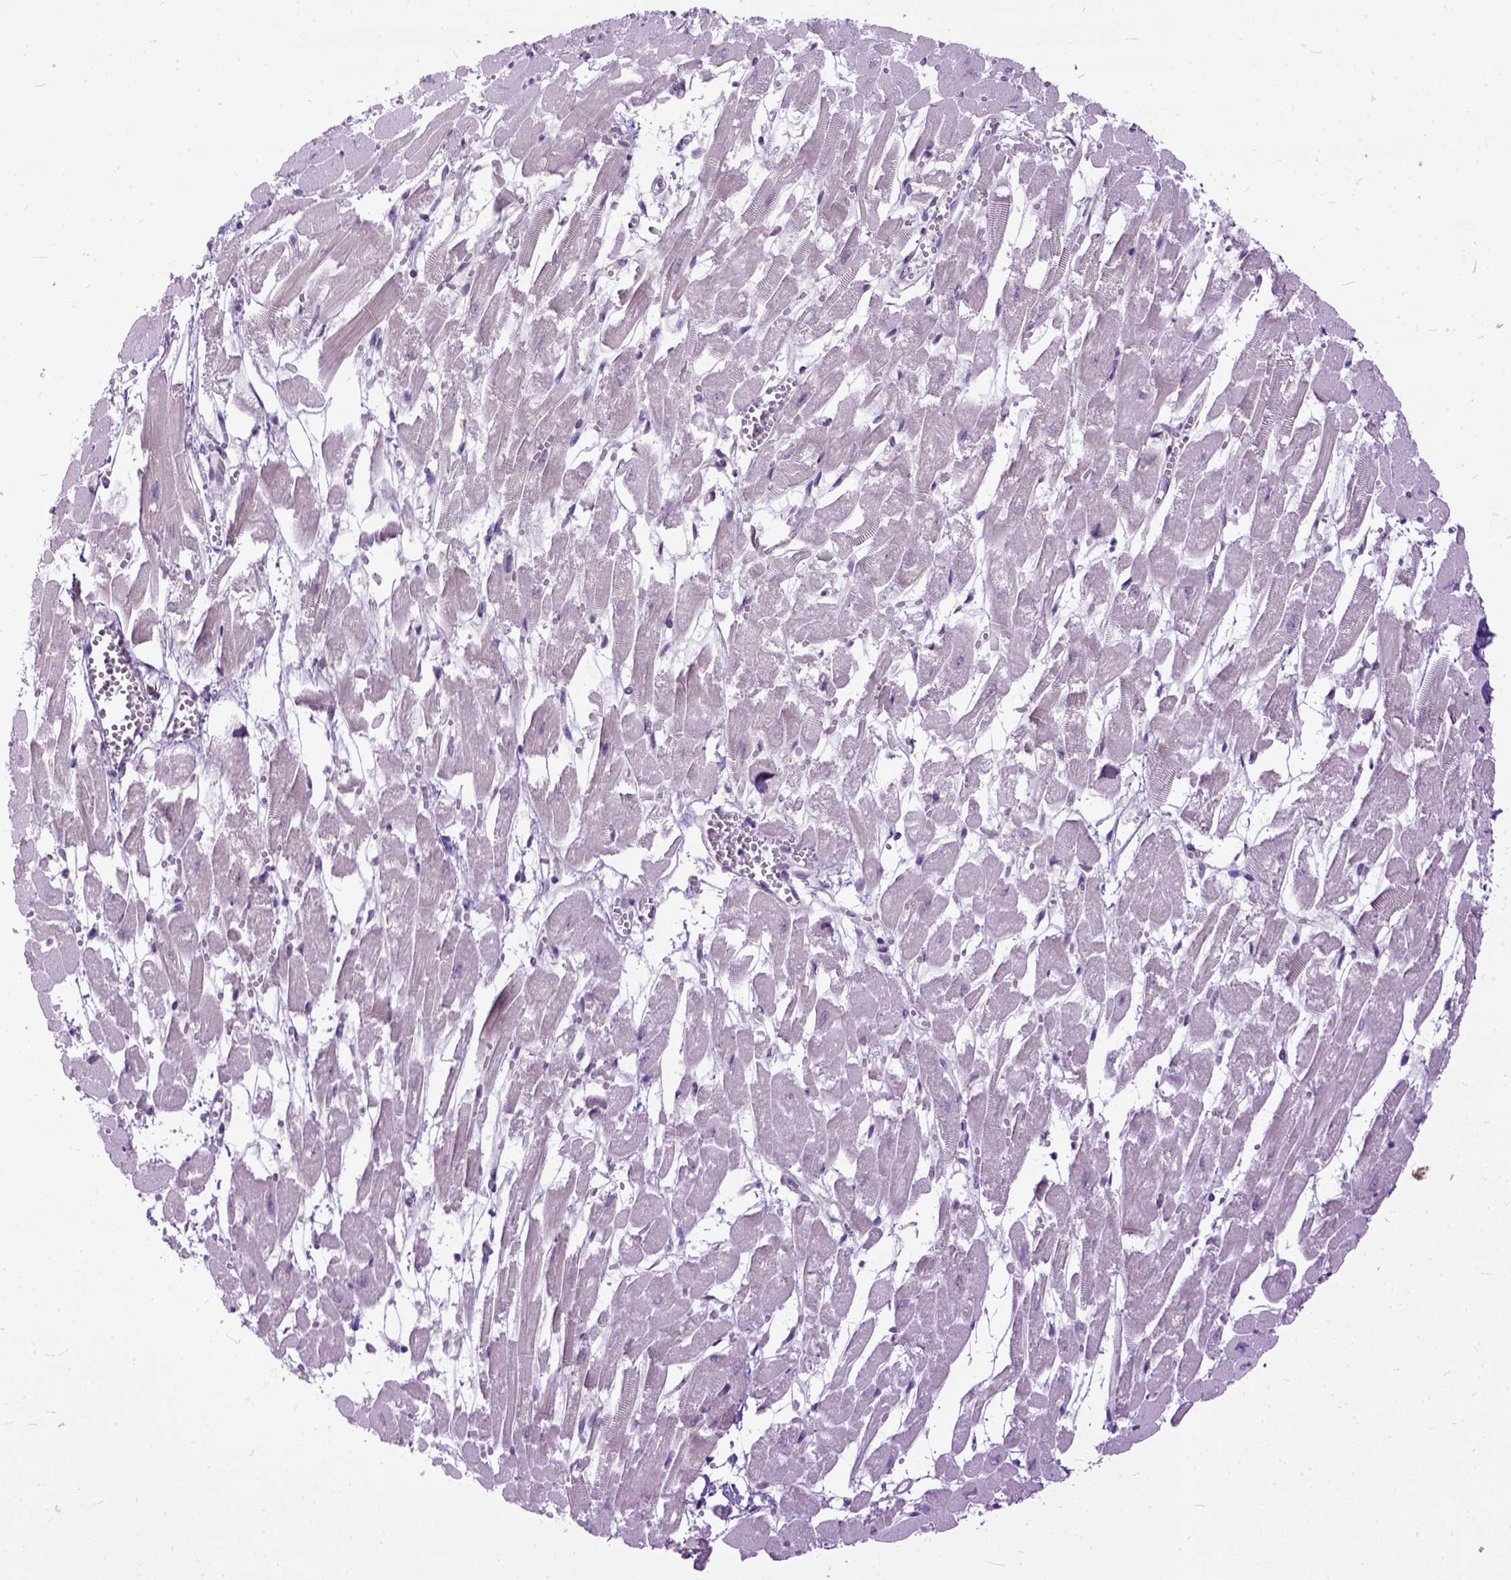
{"staining": {"intensity": "negative", "quantity": "none", "location": "none"}, "tissue": "heart muscle", "cell_type": "Cardiomyocytes", "image_type": "normal", "snomed": [{"axis": "morphology", "description": "Normal tissue, NOS"}, {"axis": "topography", "description": "Heart"}], "caption": "High power microscopy image of an IHC image of benign heart muscle, revealing no significant expression in cardiomyocytes. The staining was performed using DAB to visualize the protein expression in brown, while the nuclei were stained in blue with hematoxylin (Magnification: 20x).", "gene": "TCEAL7", "patient": {"sex": "female", "age": 52}}